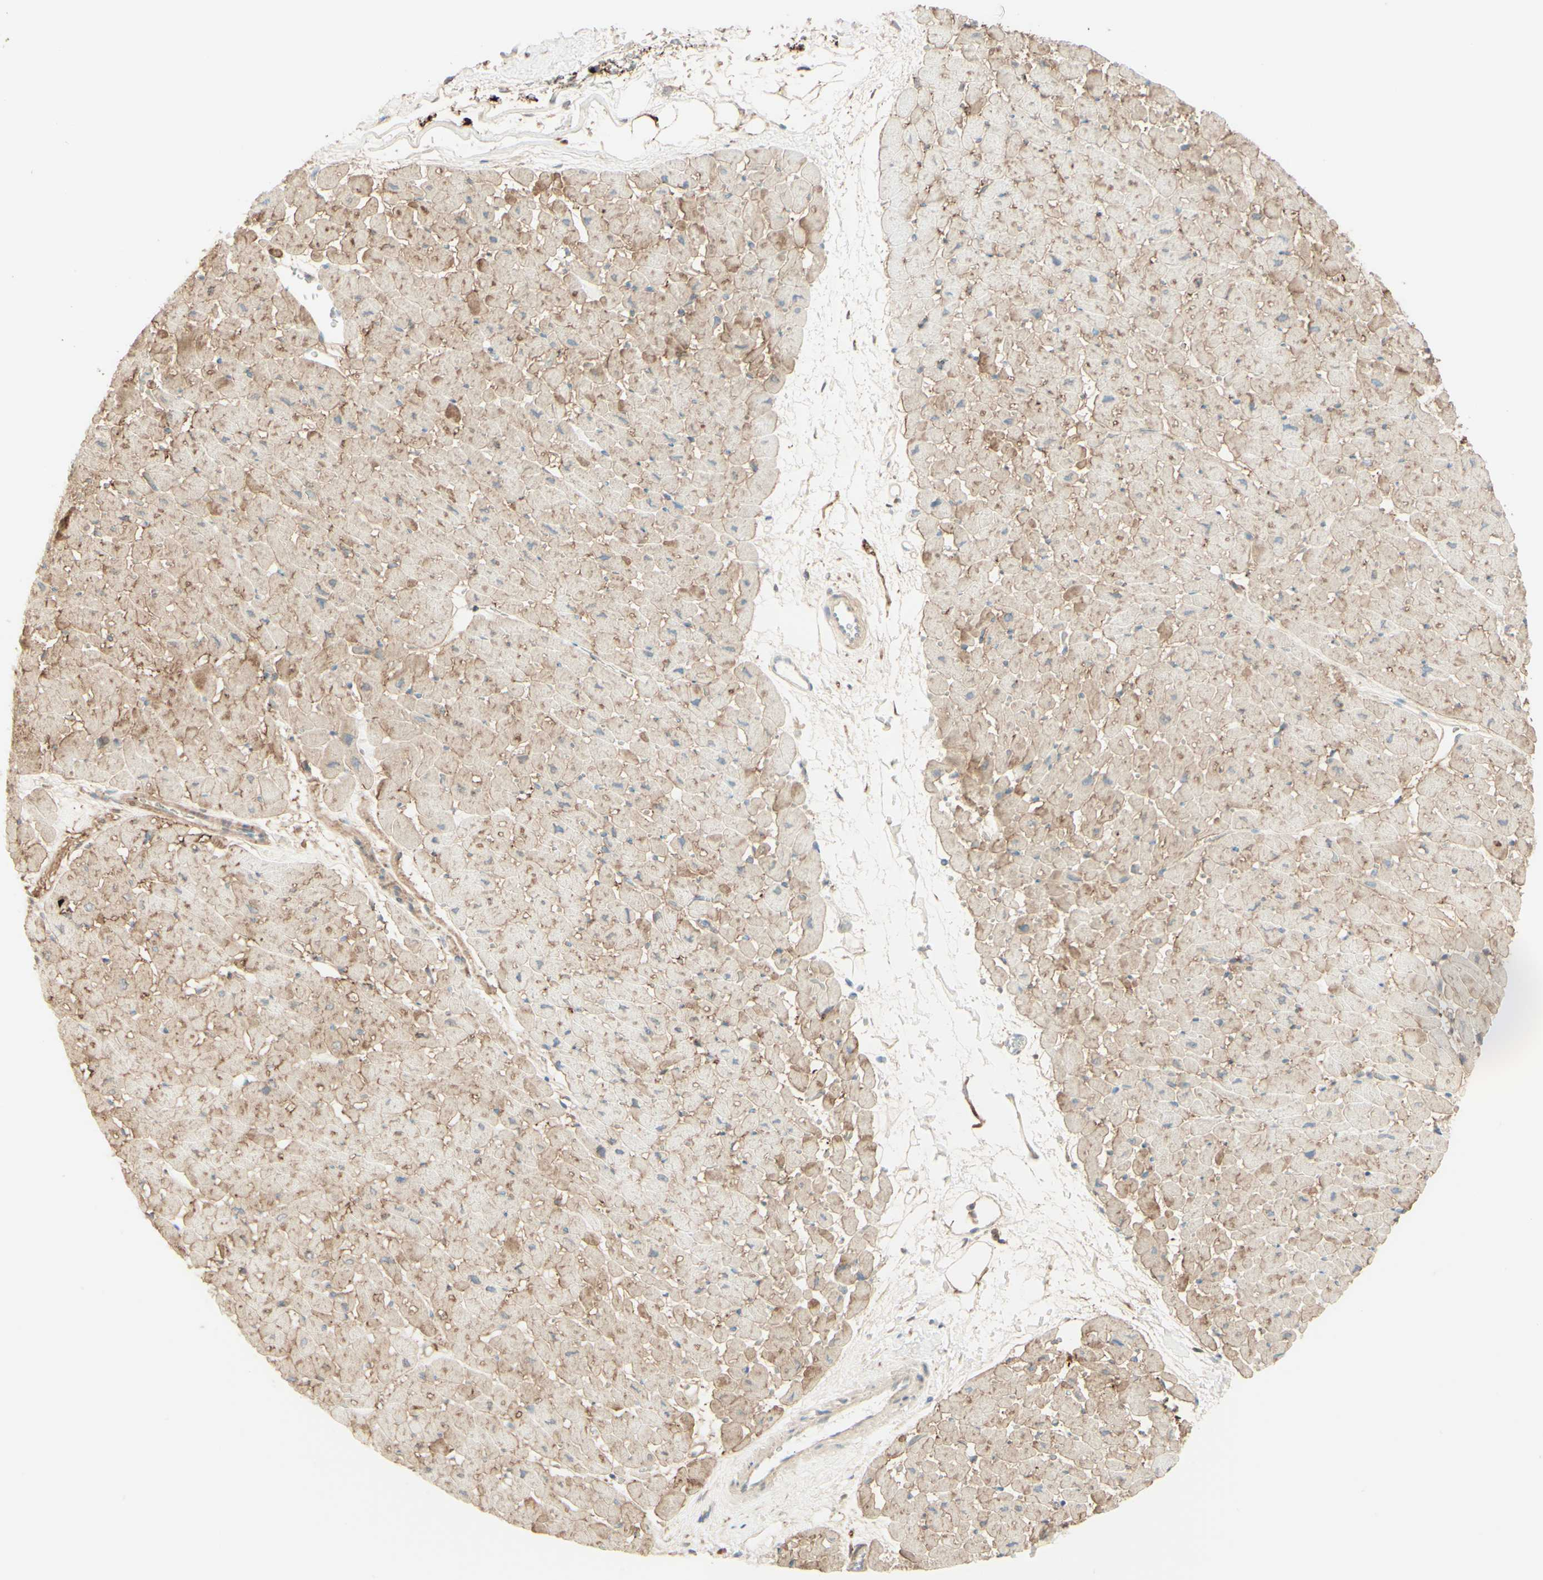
{"staining": {"intensity": "moderate", "quantity": ">75%", "location": "cytoplasmic/membranous"}, "tissue": "heart muscle", "cell_type": "Cardiomyocytes", "image_type": "normal", "snomed": [{"axis": "morphology", "description": "Normal tissue, NOS"}, {"axis": "topography", "description": "Heart"}], "caption": "About >75% of cardiomyocytes in unremarkable heart muscle display moderate cytoplasmic/membranous protein expression as visualized by brown immunohistochemical staining.", "gene": "RNF149", "patient": {"sex": "male", "age": 45}}